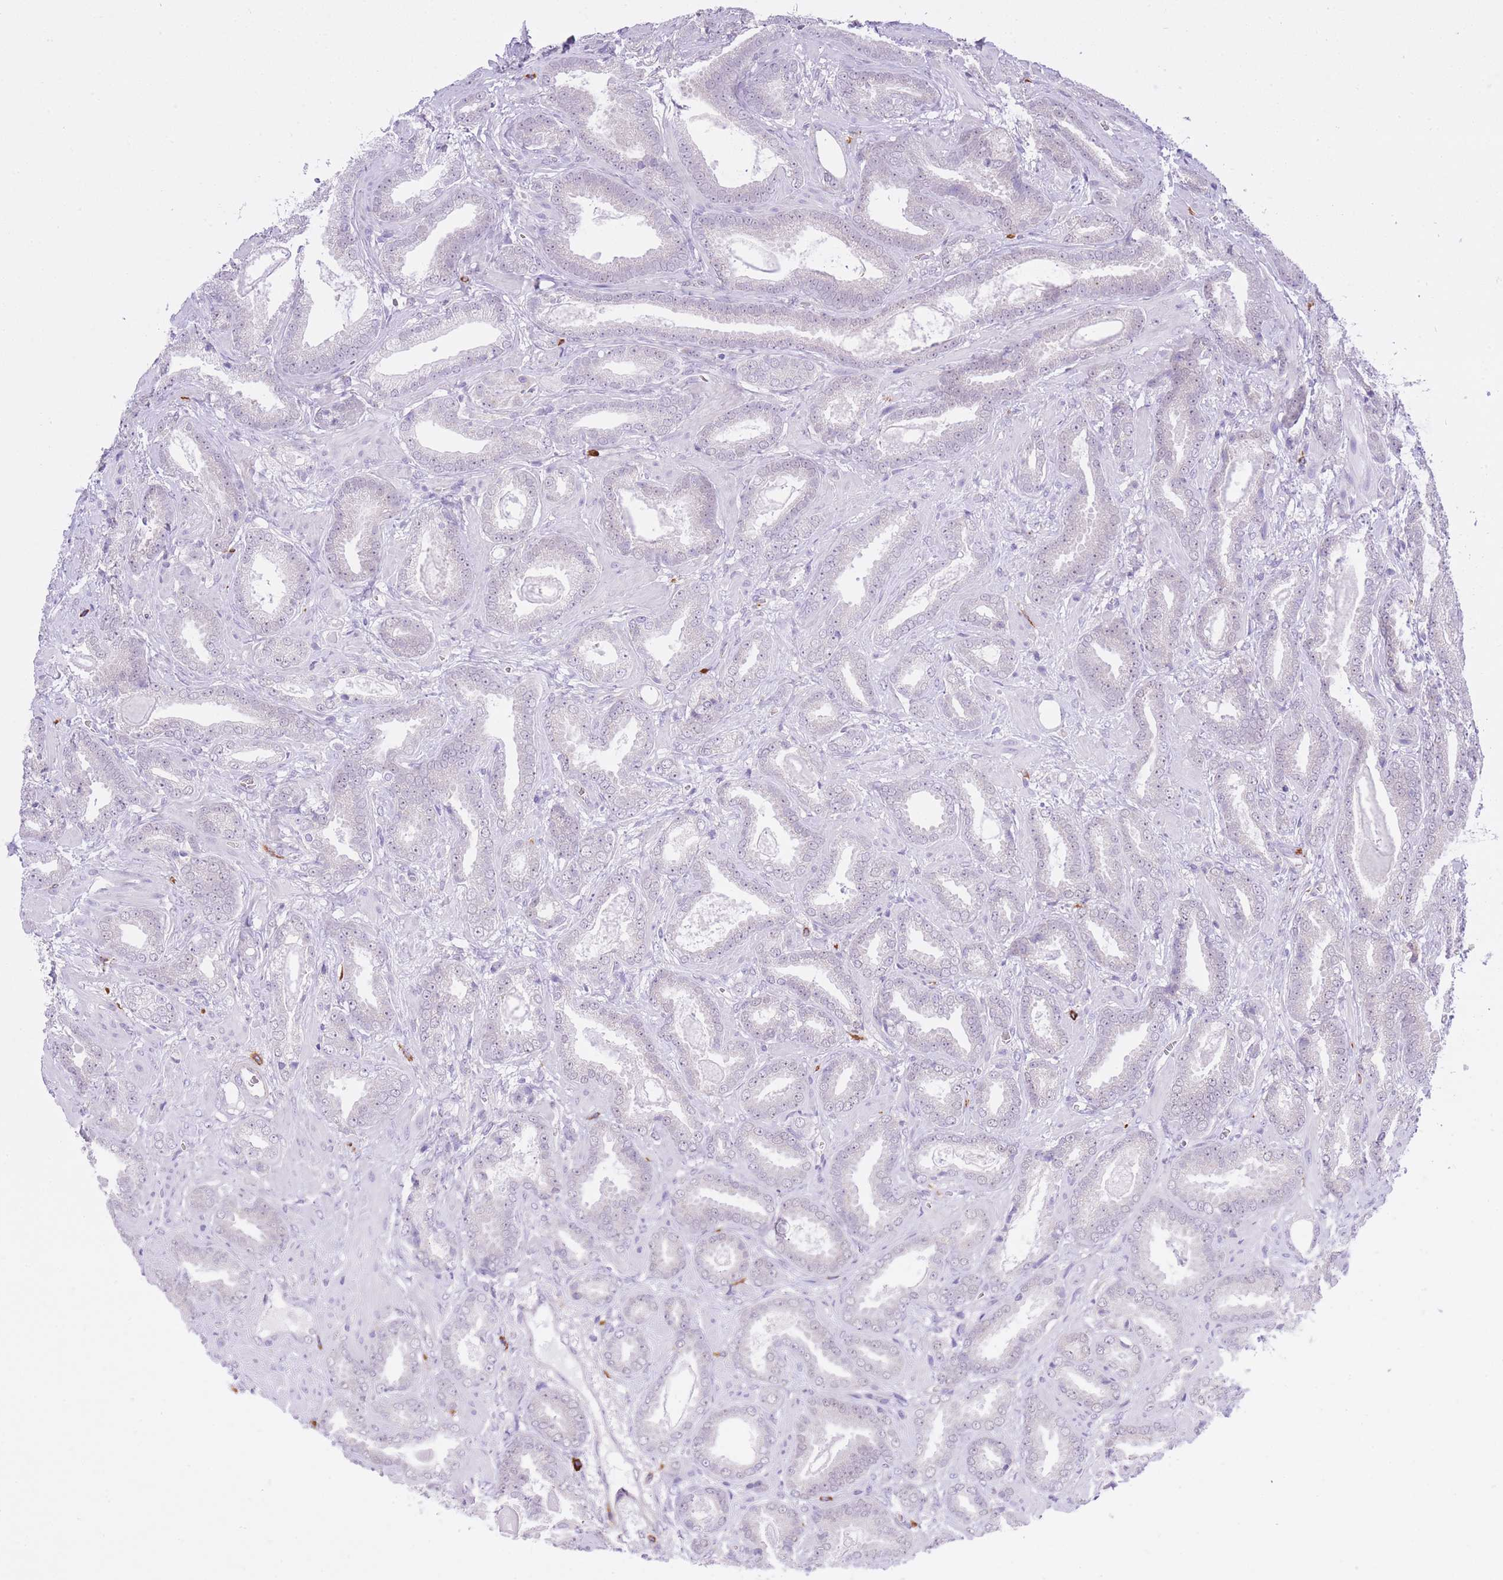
{"staining": {"intensity": "negative", "quantity": "none", "location": "none"}, "tissue": "prostate cancer", "cell_type": "Tumor cells", "image_type": "cancer", "snomed": [{"axis": "morphology", "description": "Adenocarcinoma, Low grade"}, {"axis": "topography", "description": "Prostate"}], "caption": "High magnification brightfield microscopy of low-grade adenocarcinoma (prostate) stained with DAB (brown) and counterstained with hematoxylin (blue): tumor cells show no significant expression.", "gene": "MEIOSIN", "patient": {"sex": "male", "age": 62}}